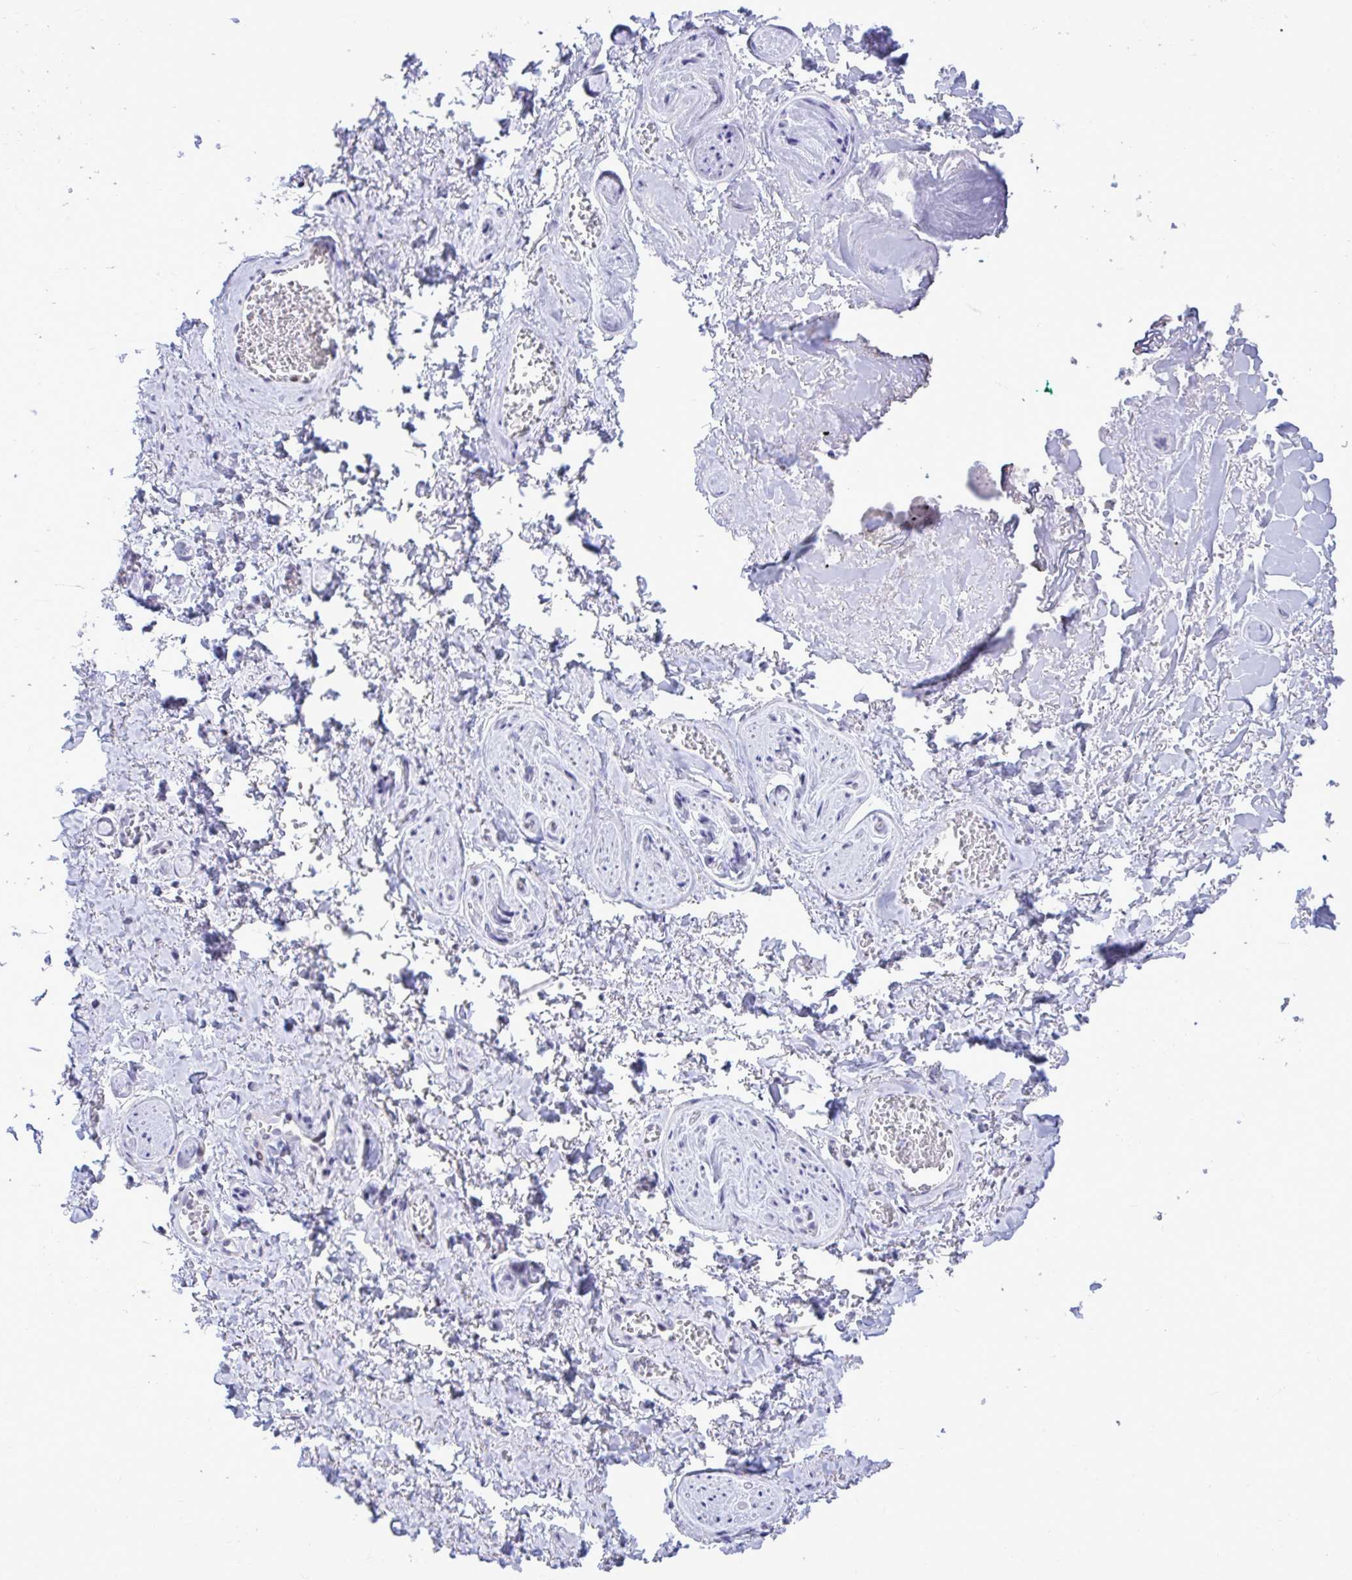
{"staining": {"intensity": "negative", "quantity": "none", "location": "none"}, "tissue": "adipose tissue", "cell_type": "Adipocytes", "image_type": "normal", "snomed": [{"axis": "morphology", "description": "Normal tissue, NOS"}, {"axis": "topography", "description": "Vulva"}, {"axis": "topography", "description": "Peripheral nerve tissue"}], "caption": "A high-resolution histopathology image shows IHC staining of benign adipose tissue, which shows no significant staining in adipocytes.", "gene": "C1QL2", "patient": {"sex": "female", "age": 66}}